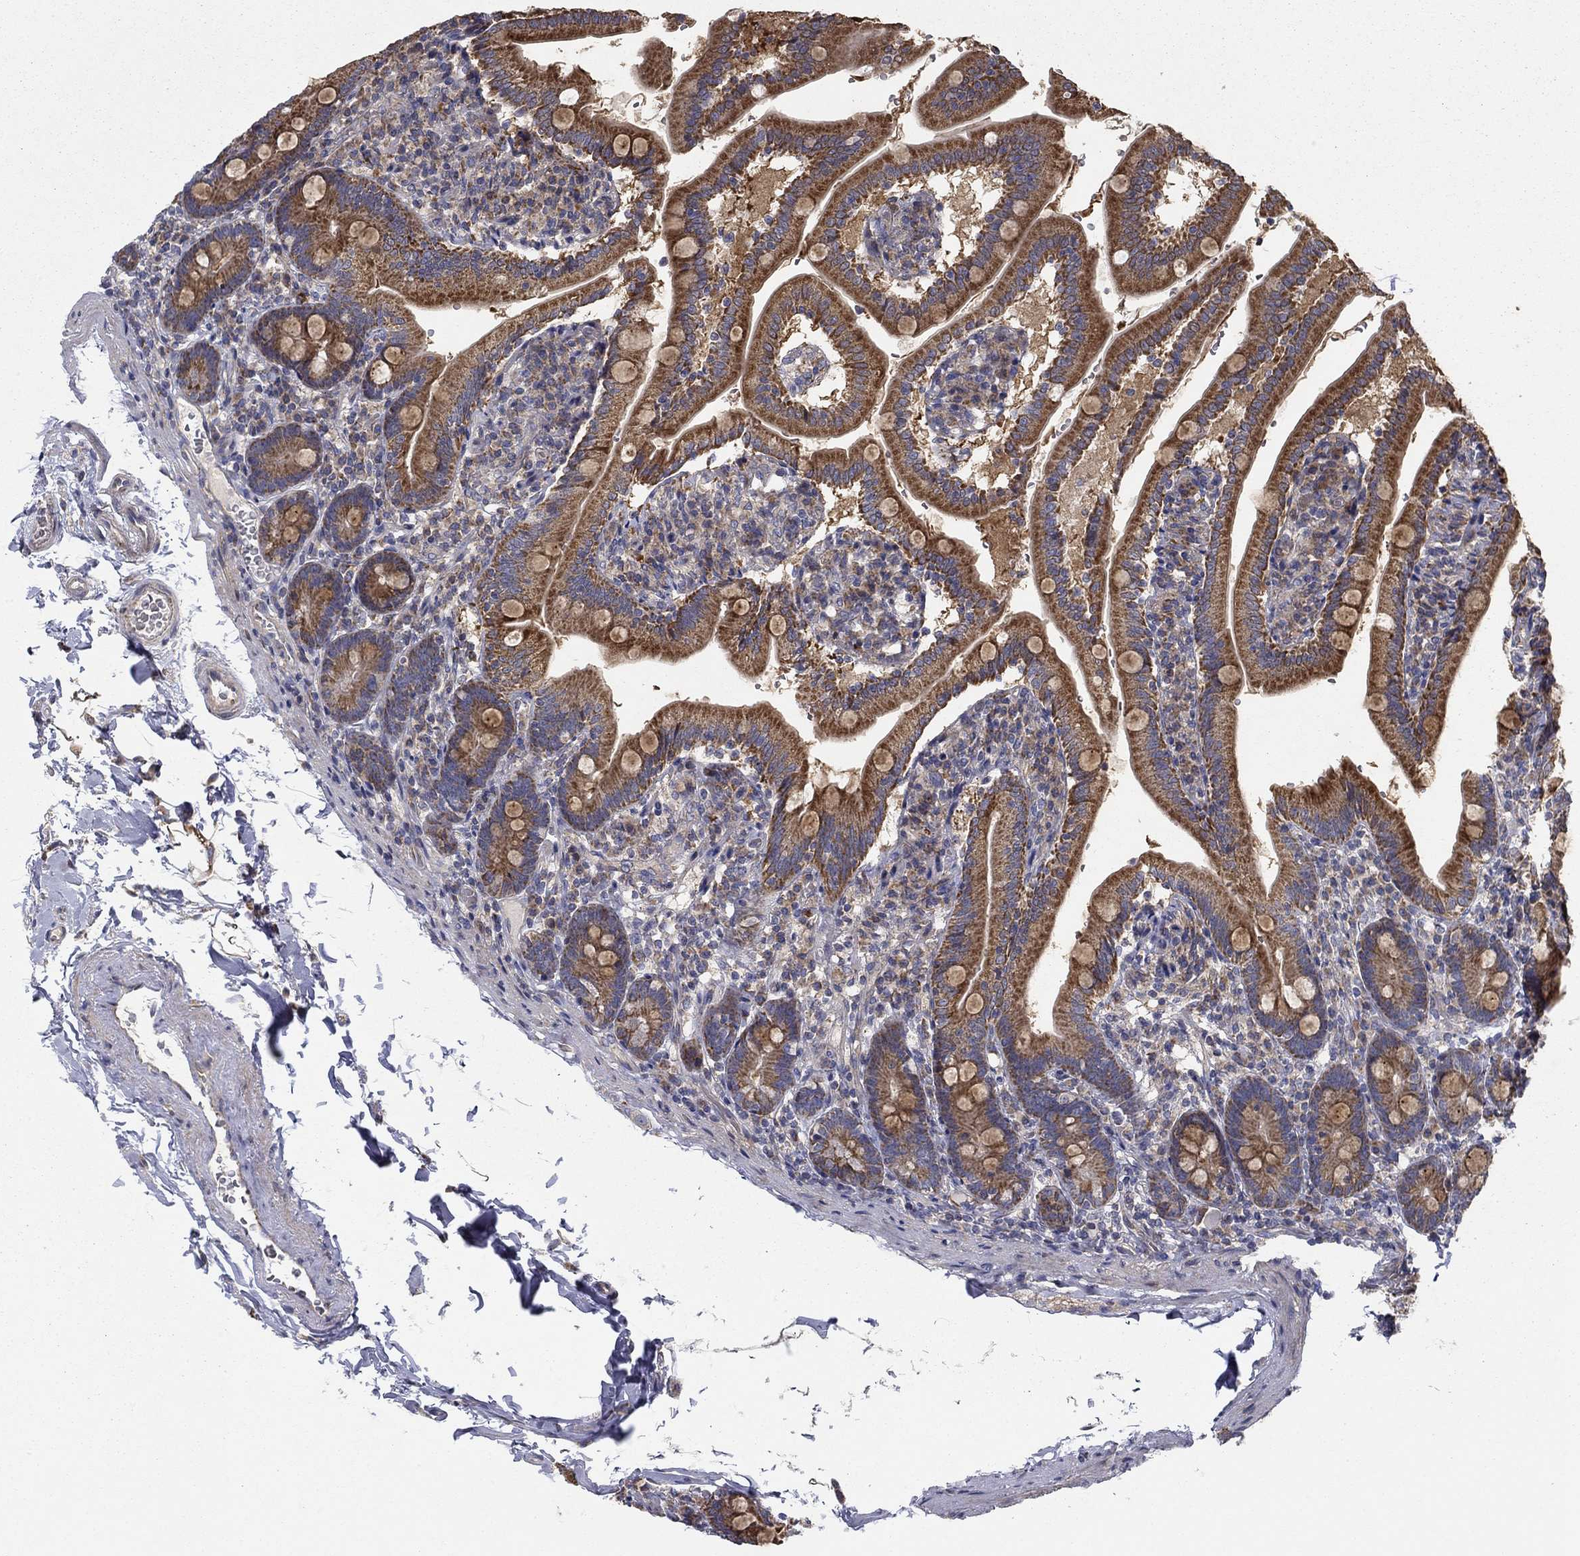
{"staining": {"intensity": "strong", "quantity": "25%-75%", "location": "cytoplasmic/membranous"}, "tissue": "duodenum", "cell_type": "Glandular cells", "image_type": "normal", "snomed": [{"axis": "morphology", "description": "Normal tissue, NOS"}, {"axis": "topography", "description": "Duodenum"}], "caption": "Protein analysis of normal duodenum demonstrates strong cytoplasmic/membranous positivity in approximately 25%-75% of glandular cells.", "gene": "MMAA", "patient": {"sex": "female", "age": 67}}